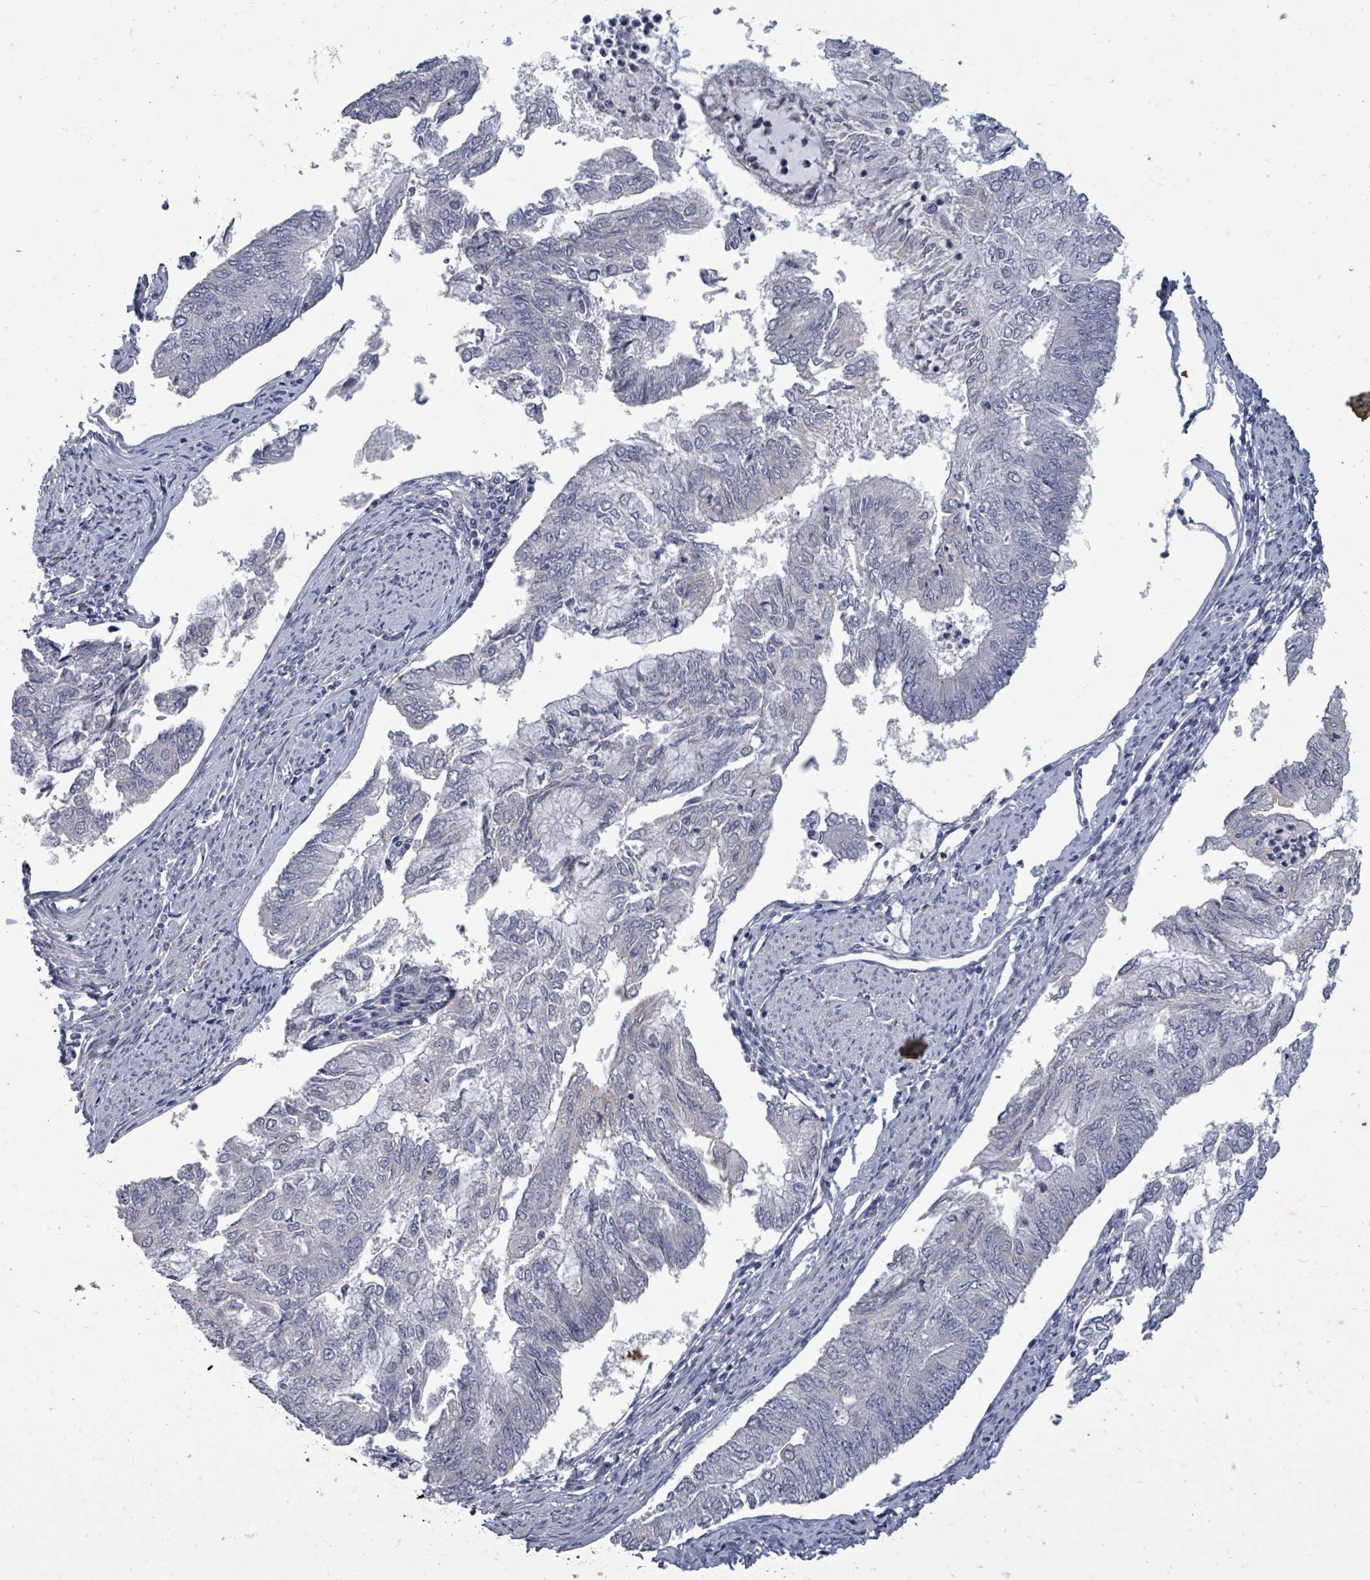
{"staining": {"intensity": "negative", "quantity": "none", "location": "none"}, "tissue": "endometrial cancer", "cell_type": "Tumor cells", "image_type": "cancer", "snomed": [{"axis": "morphology", "description": "Adenocarcinoma, NOS"}, {"axis": "topography", "description": "Endometrium"}], "caption": "Immunohistochemistry photomicrograph of human endometrial cancer stained for a protein (brown), which reveals no positivity in tumor cells. Brightfield microscopy of immunohistochemistry (IHC) stained with DAB (brown) and hematoxylin (blue), captured at high magnification.", "gene": "ASB12", "patient": {"sex": "female", "age": 68}}